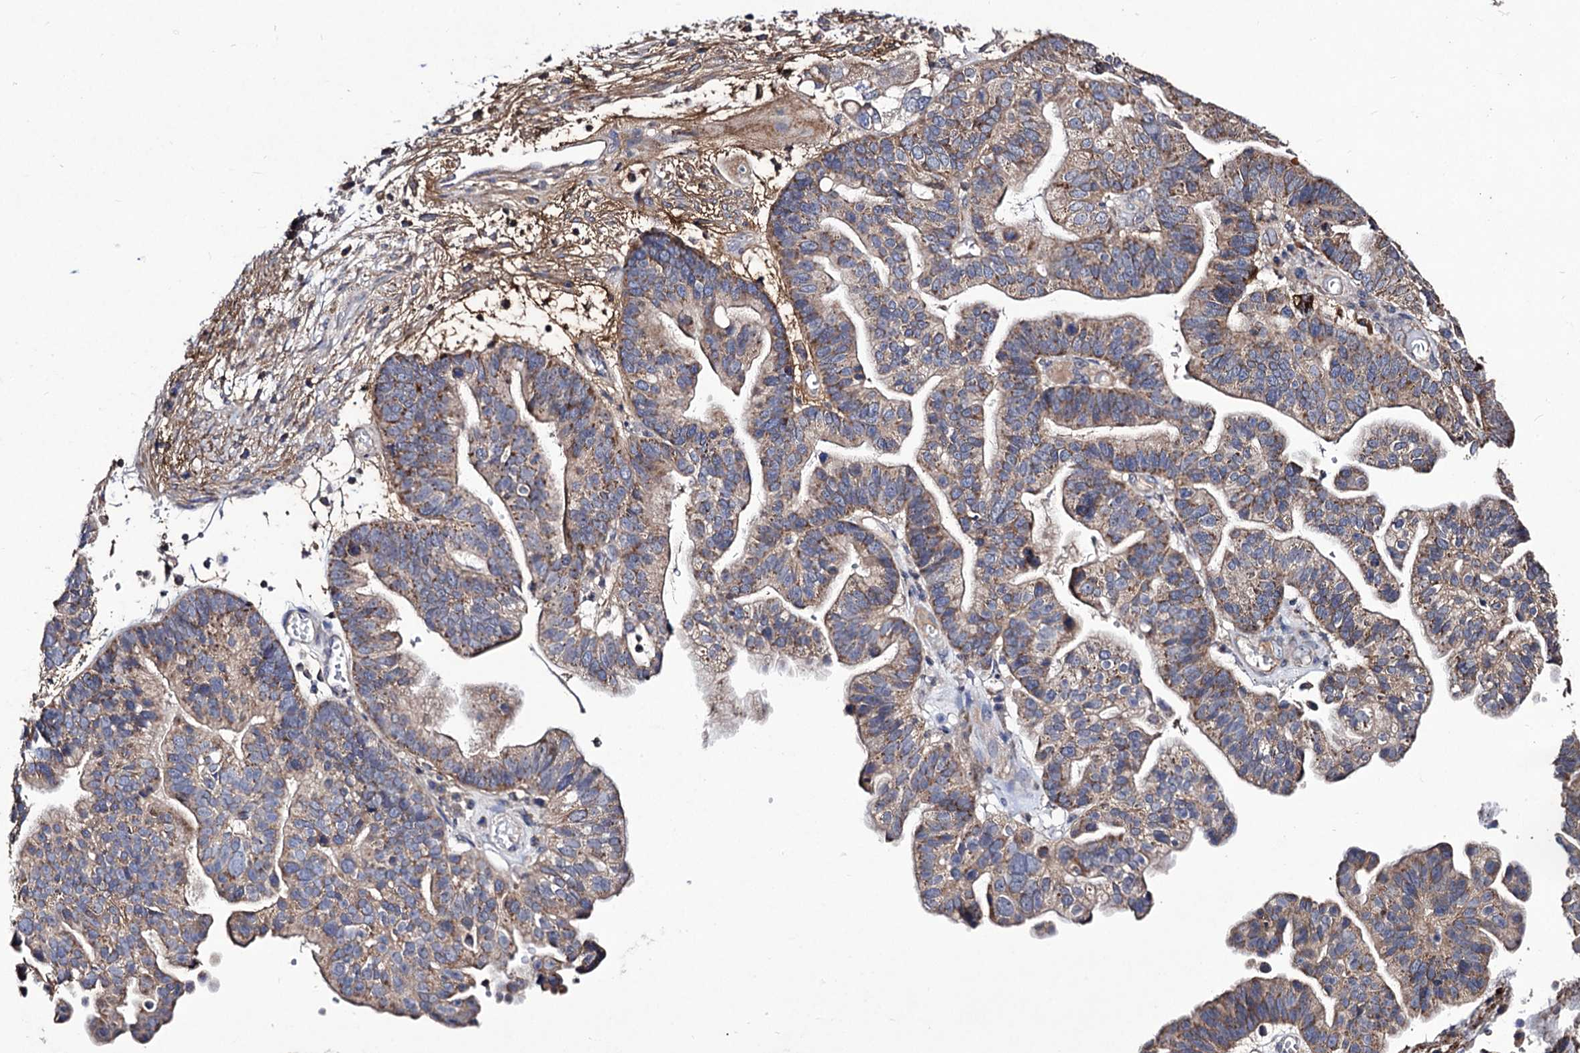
{"staining": {"intensity": "moderate", "quantity": "25%-75%", "location": "cytoplasmic/membranous"}, "tissue": "ovarian cancer", "cell_type": "Tumor cells", "image_type": "cancer", "snomed": [{"axis": "morphology", "description": "Cystadenocarcinoma, serous, NOS"}, {"axis": "topography", "description": "Ovary"}], "caption": "Human serous cystadenocarcinoma (ovarian) stained with a brown dye reveals moderate cytoplasmic/membranous positive staining in about 25%-75% of tumor cells.", "gene": "MYO1H", "patient": {"sex": "female", "age": 56}}